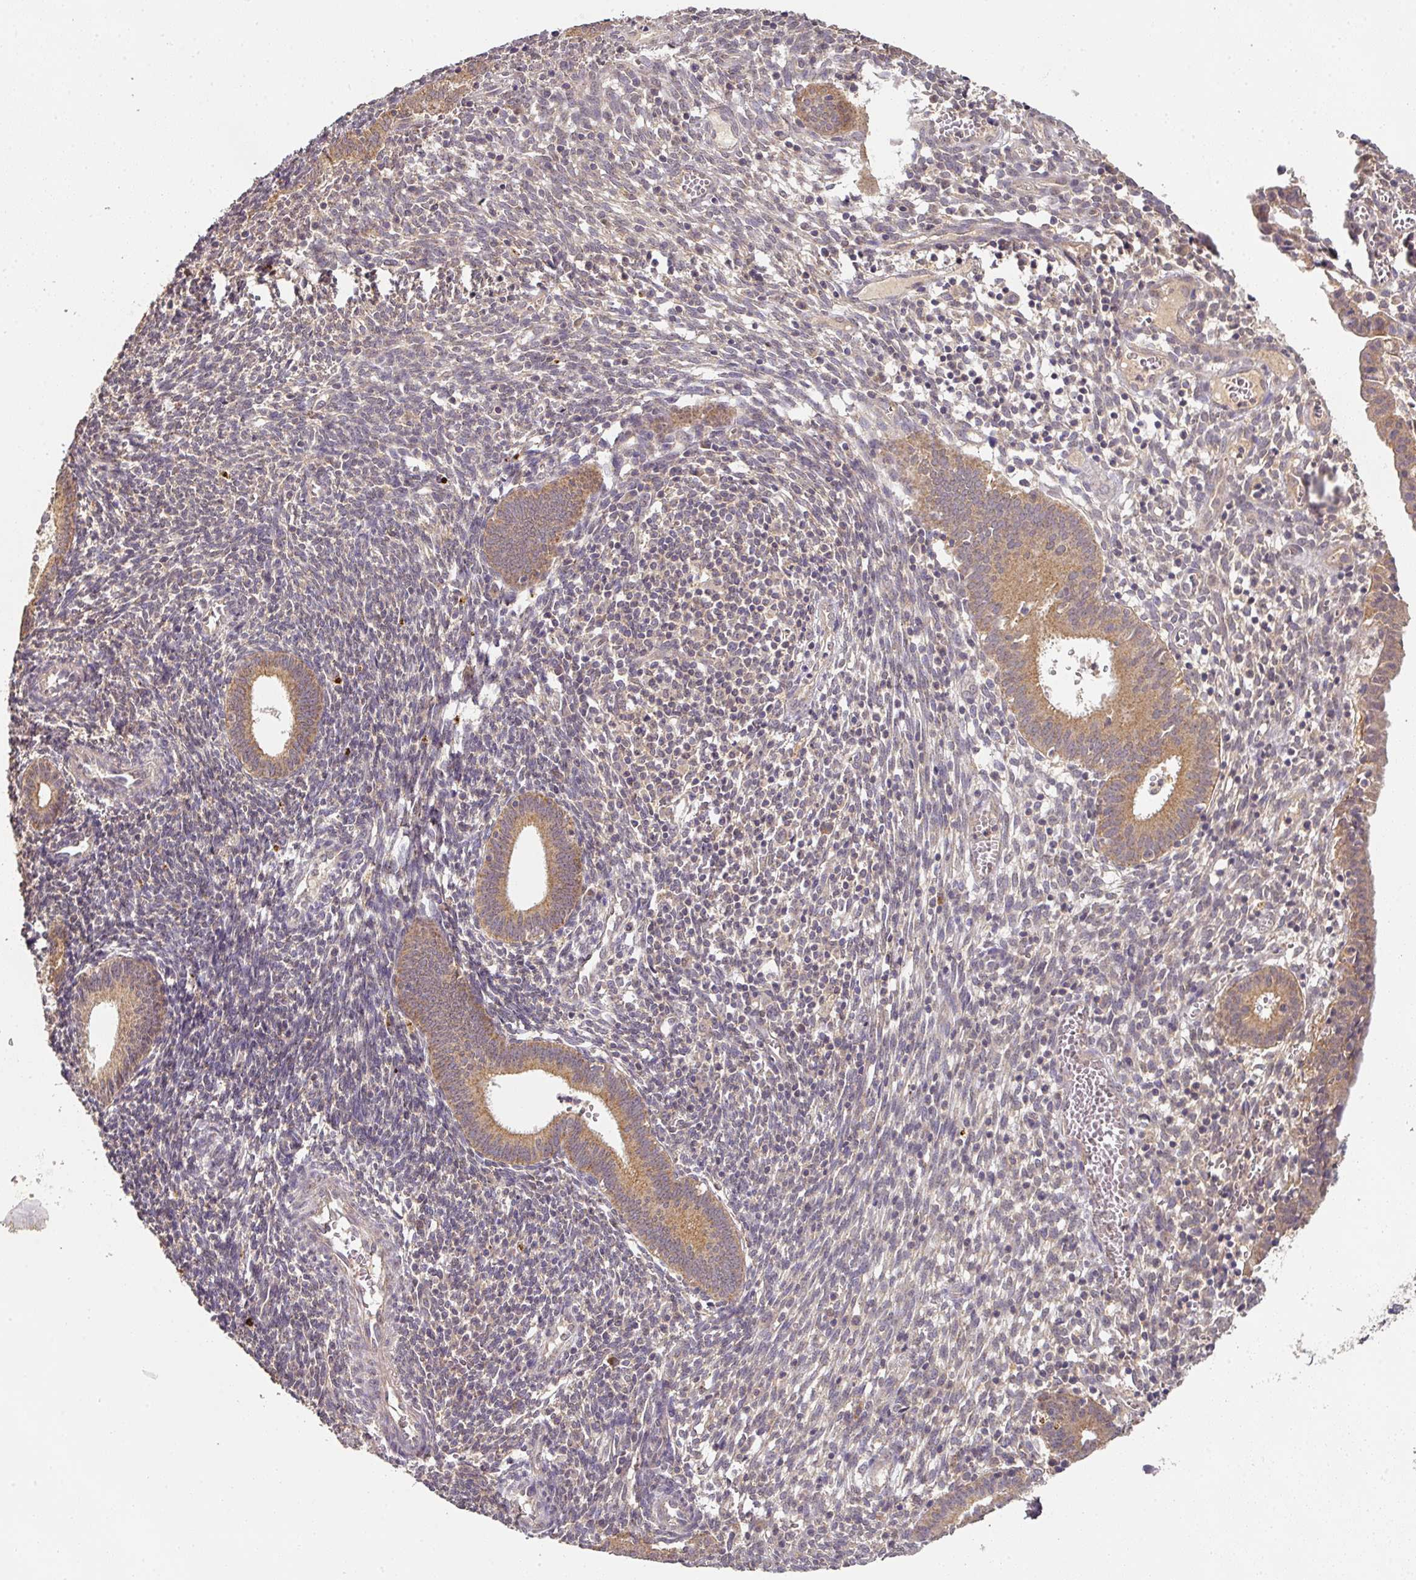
{"staining": {"intensity": "weak", "quantity": "25%-75%", "location": "cytoplasmic/membranous"}, "tissue": "endometrium", "cell_type": "Cells in endometrial stroma", "image_type": "normal", "snomed": [{"axis": "morphology", "description": "Normal tissue, NOS"}, {"axis": "topography", "description": "Endometrium"}], "caption": "Protein staining of unremarkable endometrium demonstrates weak cytoplasmic/membranous expression in approximately 25%-75% of cells in endometrial stroma.", "gene": "EXTL3", "patient": {"sex": "female", "age": 41}}